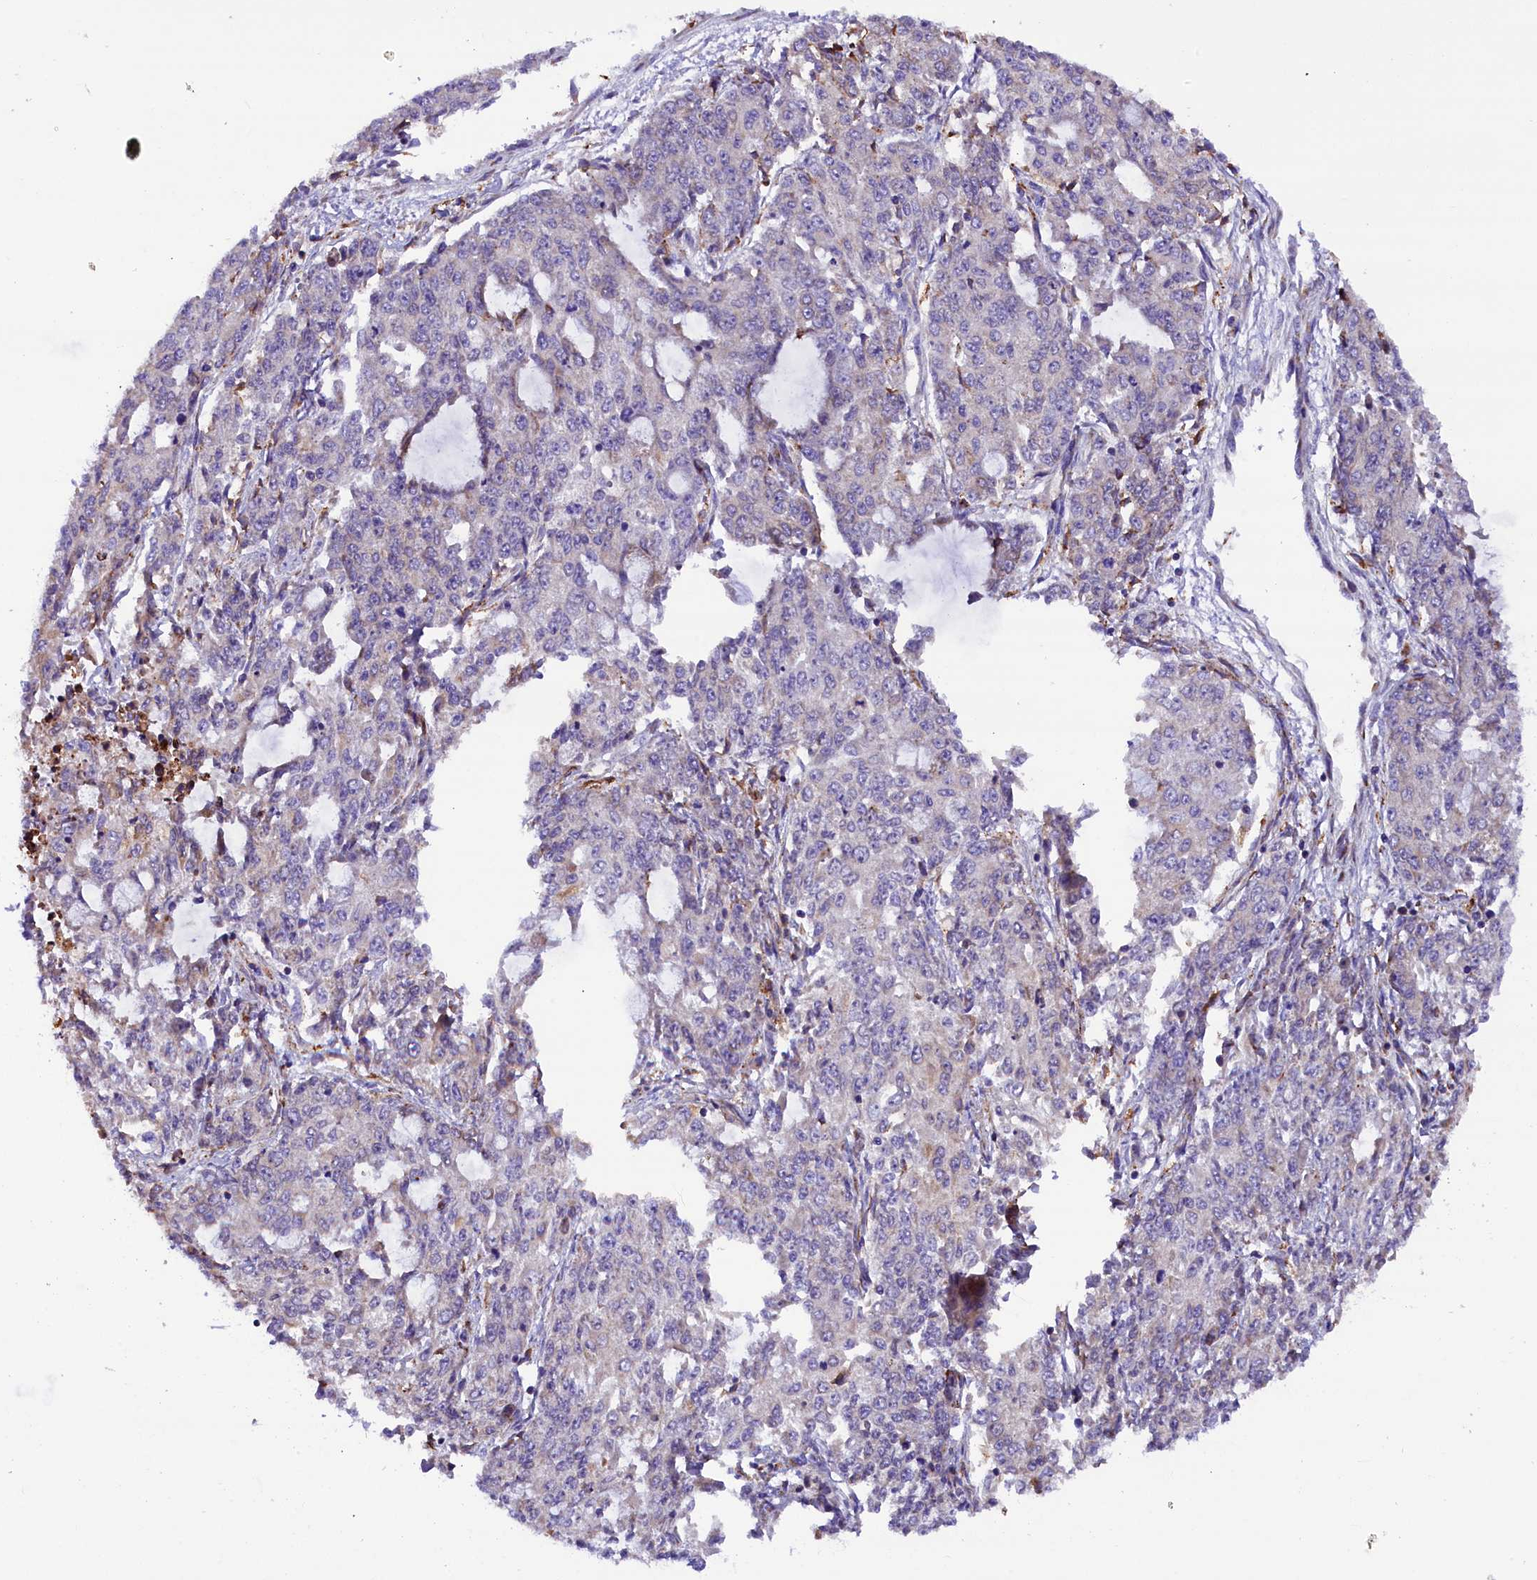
{"staining": {"intensity": "negative", "quantity": "none", "location": "none"}, "tissue": "endometrial cancer", "cell_type": "Tumor cells", "image_type": "cancer", "snomed": [{"axis": "morphology", "description": "Adenocarcinoma, NOS"}, {"axis": "topography", "description": "Endometrium"}], "caption": "A histopathology image of human endometrial adenocarcinoma is negative for staining in tumor cells.", "gene": "CMTR2", "patient": {"sex": "female", "age": 50}}